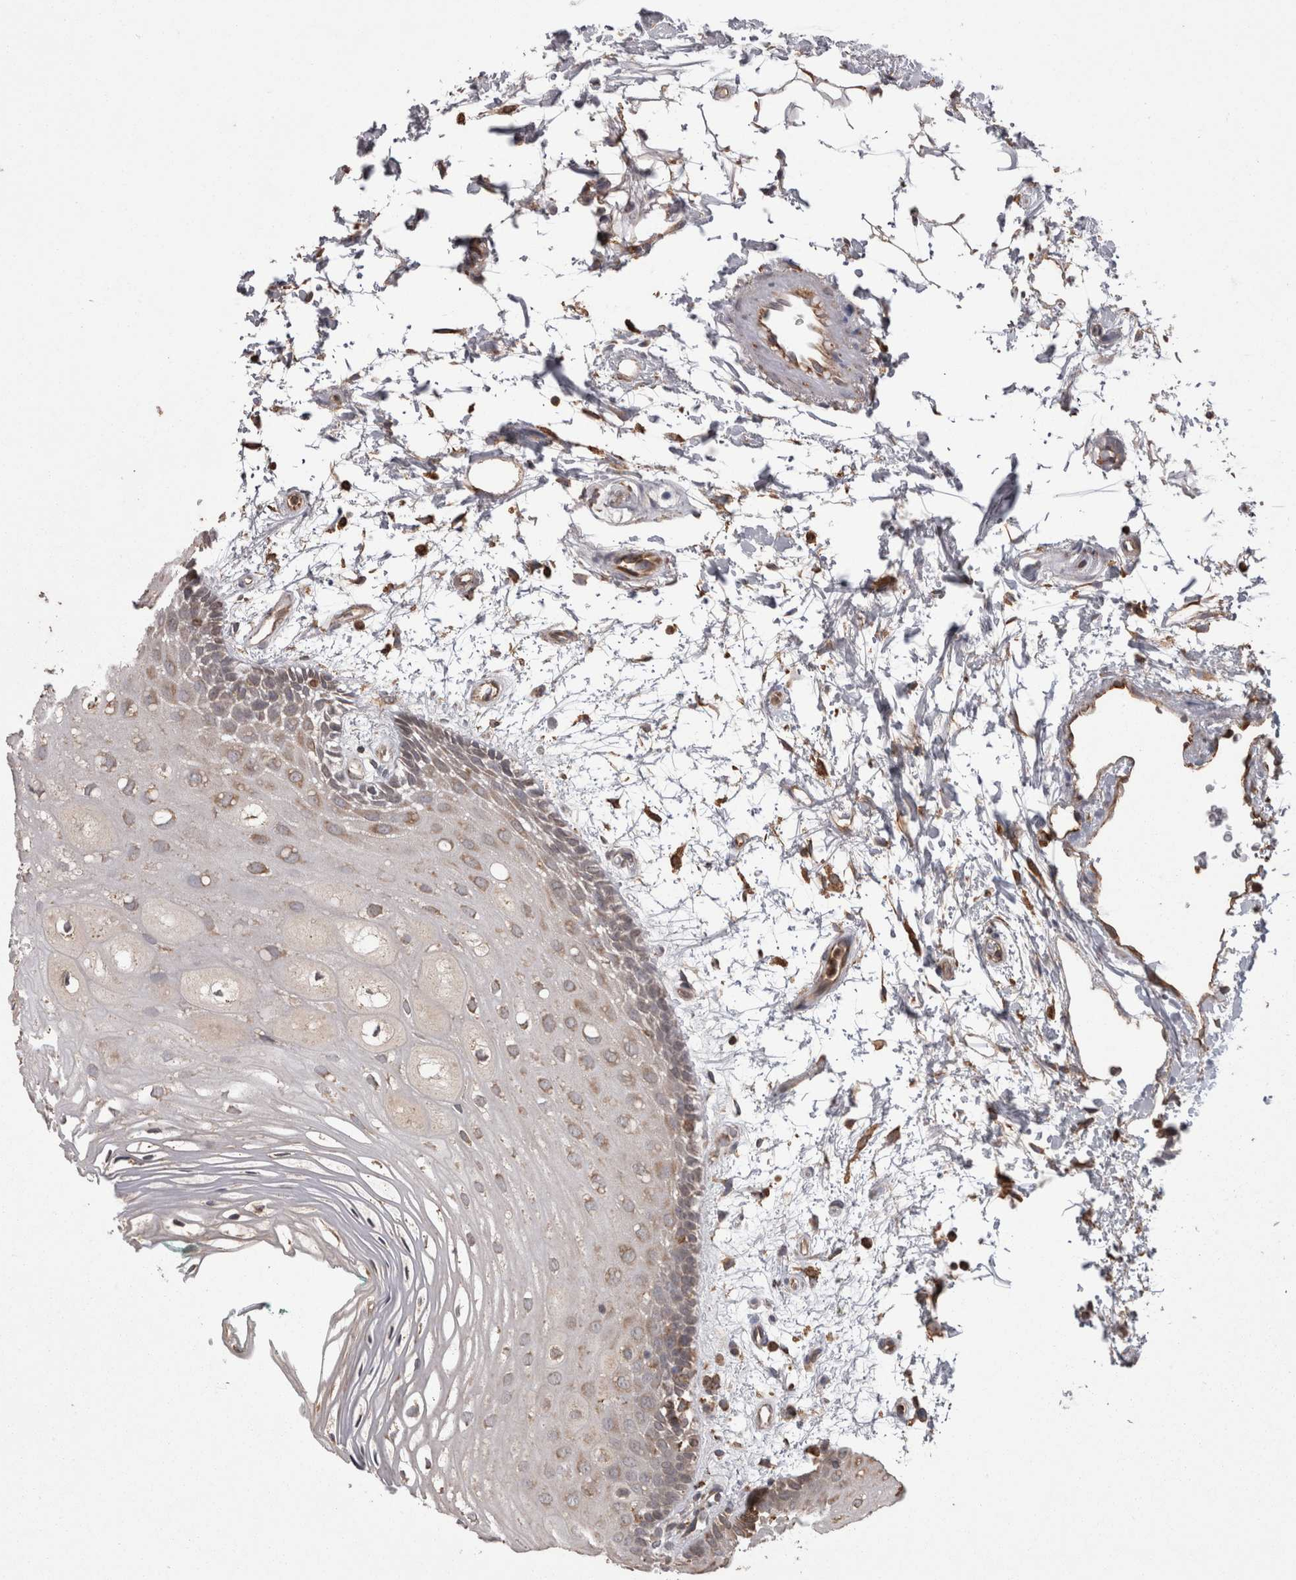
{"staining": {"intensity": "weak", "quantity": "25%-75%", "location": "cytoplasmic/membranous"}, "tissue": "oral mucosa", "cell_type": "Squamous epithelial cells", "image_type": "normal", "snomed": [{"axis": "morphology", "description": "Normal tissue, NOS"}, {"axis": "topography", "description": "Skeletal muscle"}, {"axis": "topography", "description": "Oral tissue"}, {"axis": "topography", "description": "Peripheral nerve tissue"}], "caption": "IHC histopathology image of normal oral mucosa: human oral mucosa stained using immunohistochemistry (IHC) displays low levels of weak protein expression localized specifically in the cytoplasmic/membranous of squamous epithelial cells, appearing as a cytoplasmic/membranous brown color.", "gene": "PON2", "patient": {"sex": "female", "age": 84}}